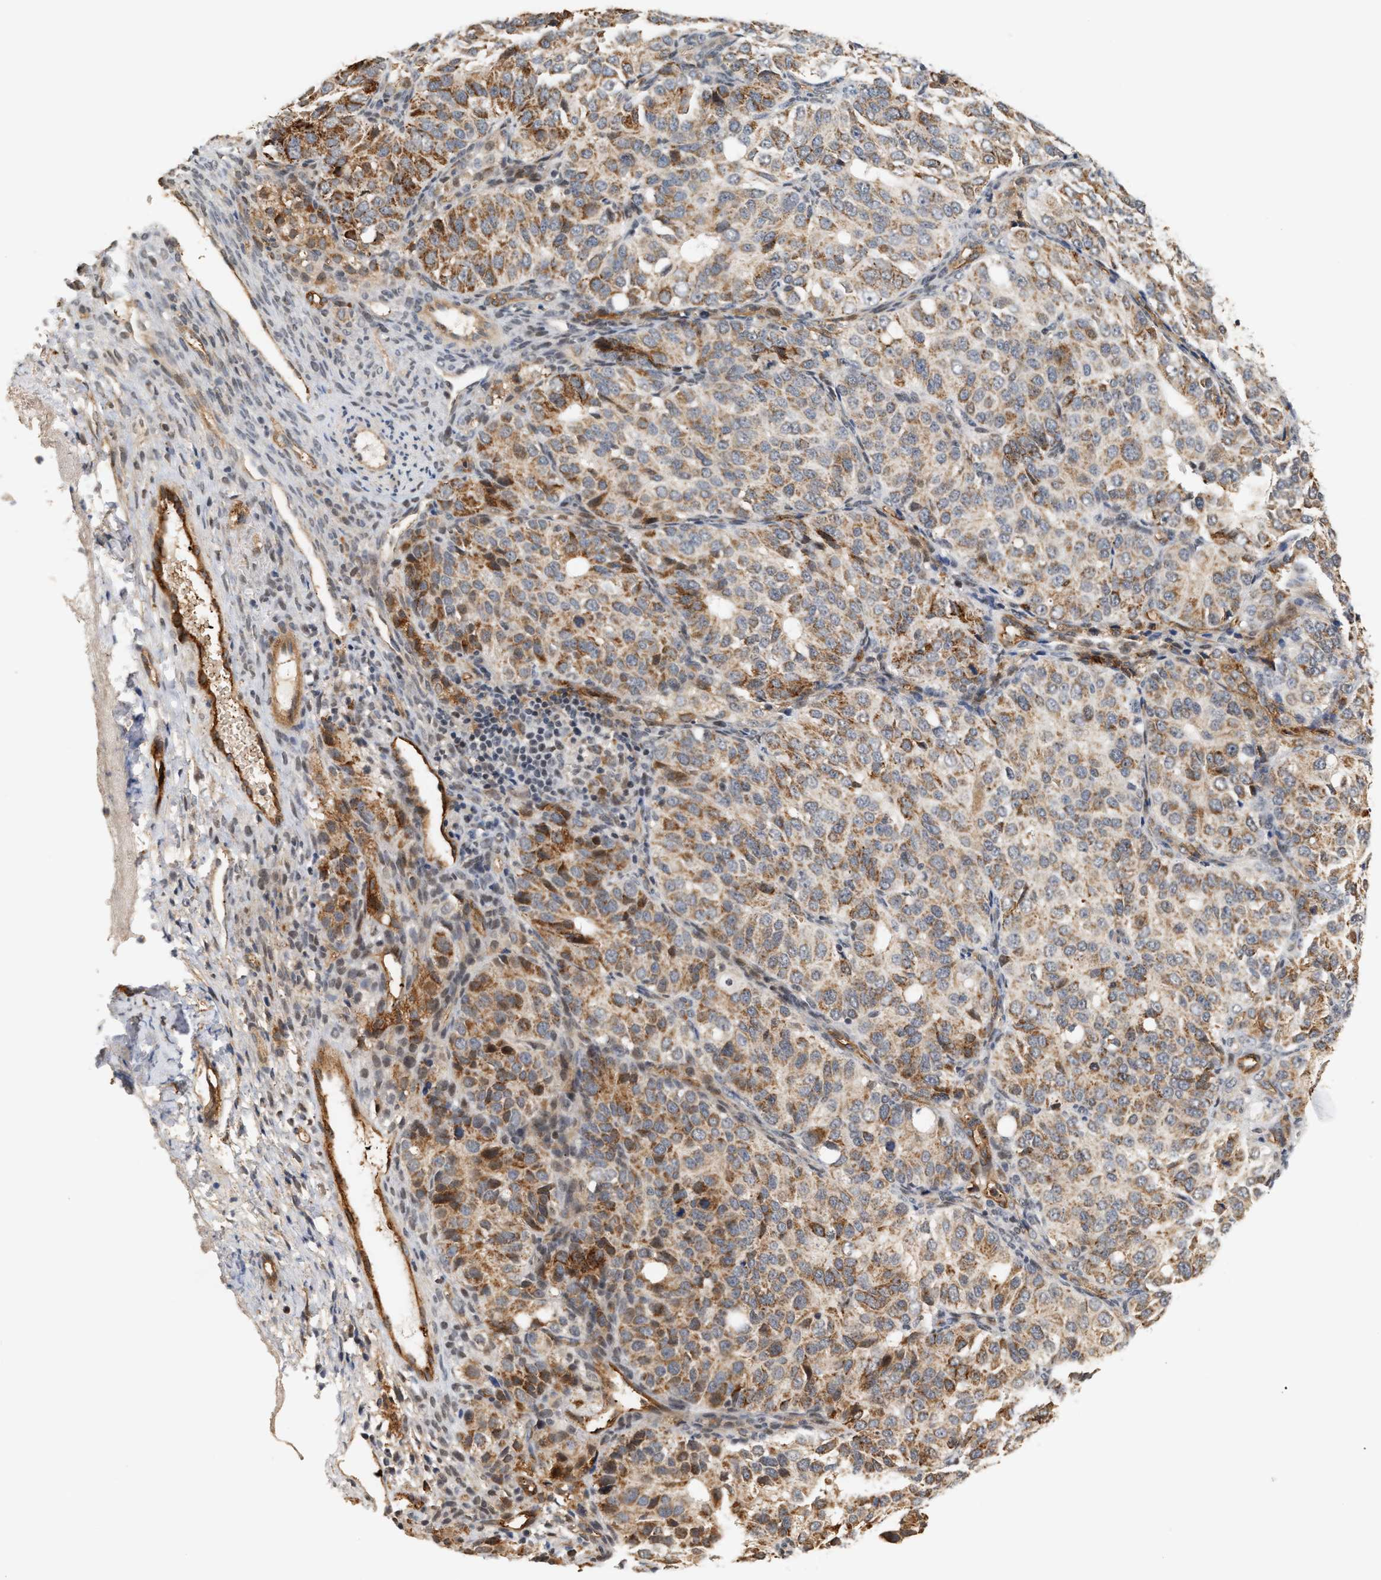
{"staining": {"intensity": "moderate", "quantity": ">75%", "location": "cytoplasmic/membranous"}, "tissue": "ovarian cancer", "cell_type": "Tumor cells", "image_type": "cancer", "snomed": [{"axis": "morphology", "description": "Carcinoma, endometroid"}, {"axis": "topography", "description": "Ovary"}], "caption": "DAB (3,3'-diaminobenzidine) immunohistochemical staining of ovarian endometroid carcinoma demonstrates moderate cytoplasmic/membranous protein expression in approximately >75% of tumor cells.", "gene": "PLXND1", "patient": {"sex": "female", "age": 51}}